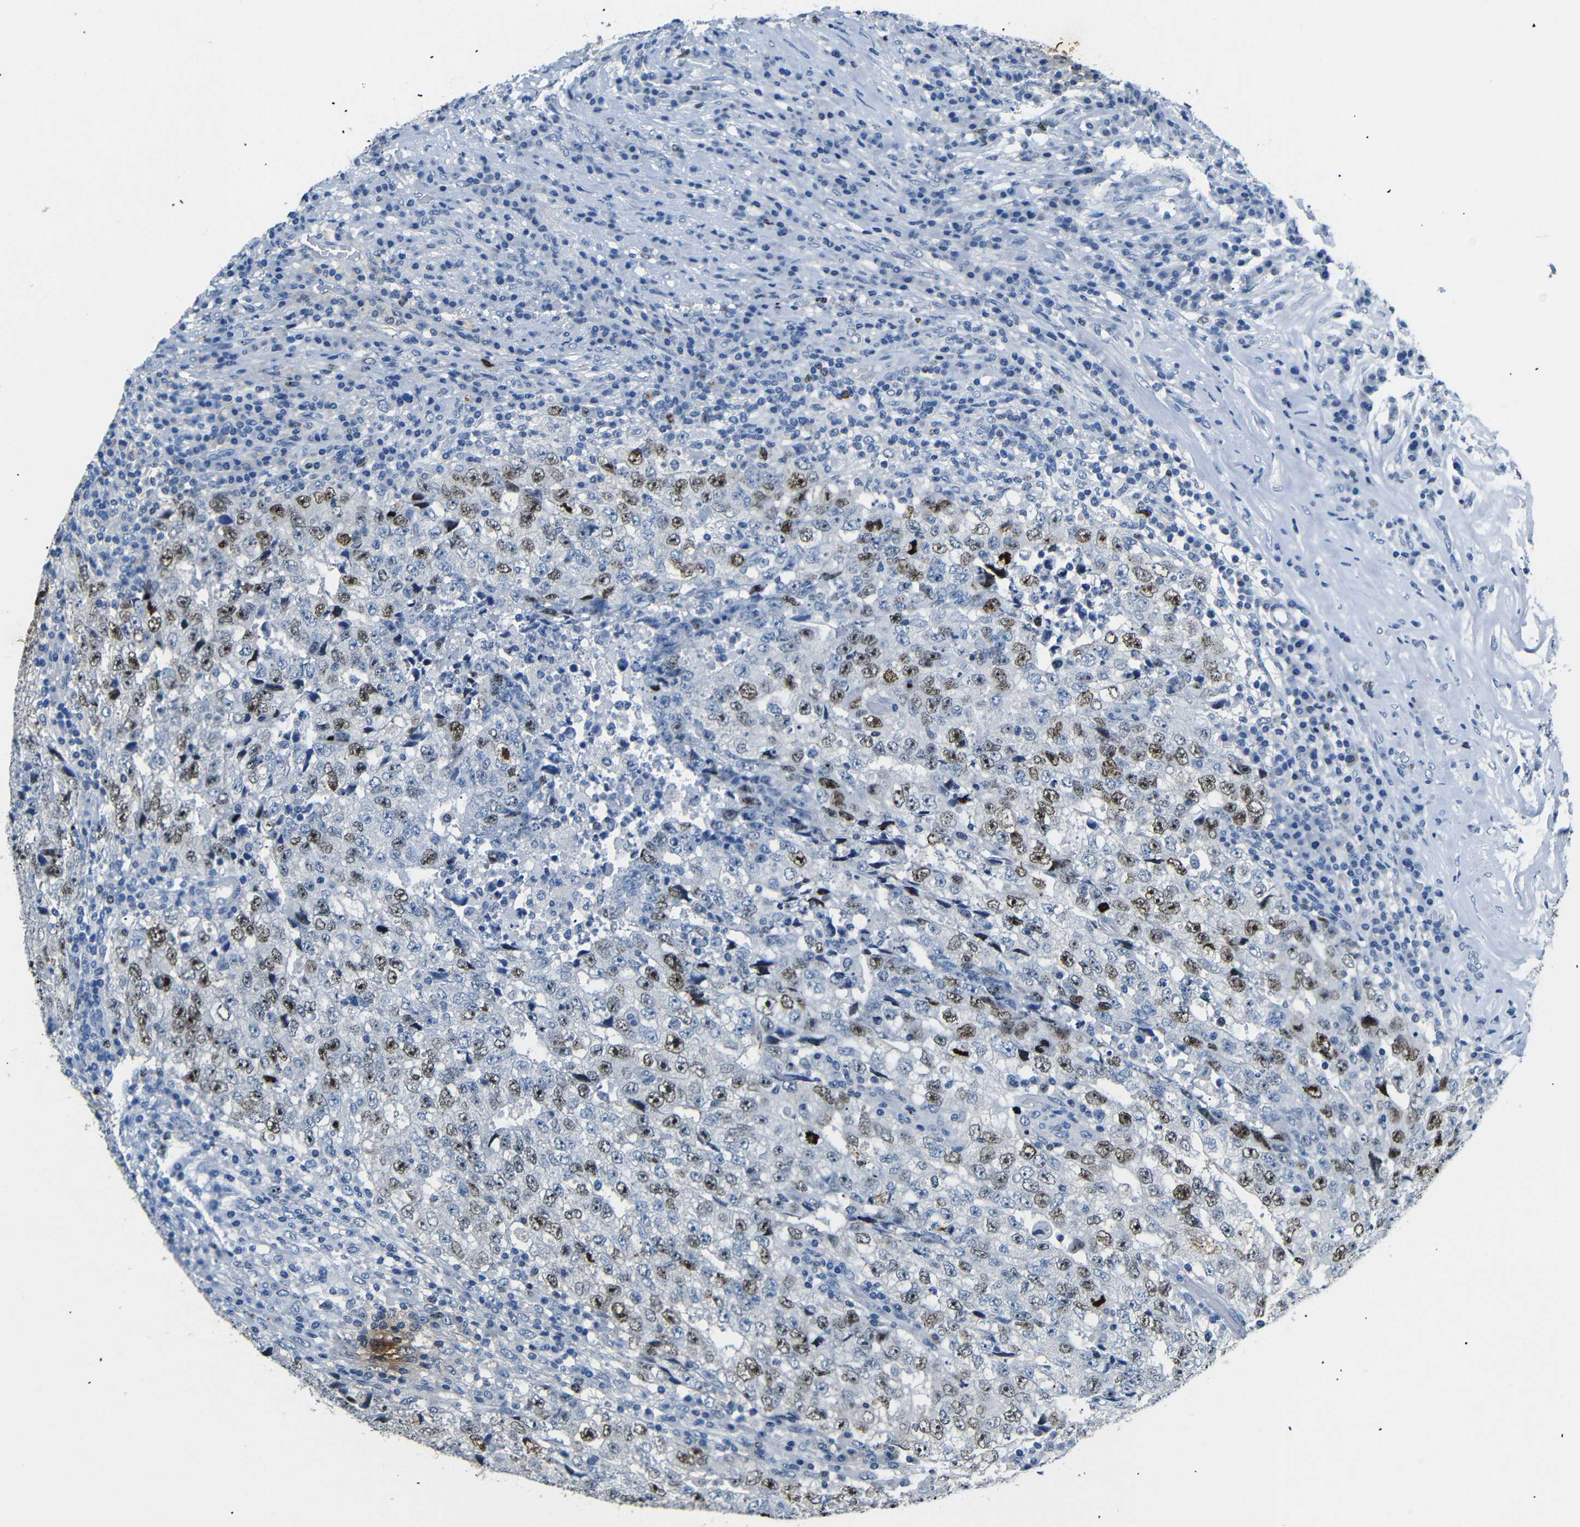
{"staining": {"intensity": "moderate", "quantity": "25%-75%", "location": "nuclear"}, "tissue": "testis cancer", "cell_type": "Tumor cells", "image_type": "cancer", "snomed": [{"axis": "morphology", "description": "Necrosis, NOS"}, {"axis": "morphology", "description": "Carcinoma, Embryonal, NOS"}, {"axis": "topography", "description": "Testis"}], "caption": "Protein analysis of embryonal carcinoma (testis) tissue reveals moderate nuclear staining in about 25%-75% of tumor cells.", "gene": "INCENP", "patient": {"sex": "male", "age": 19}}